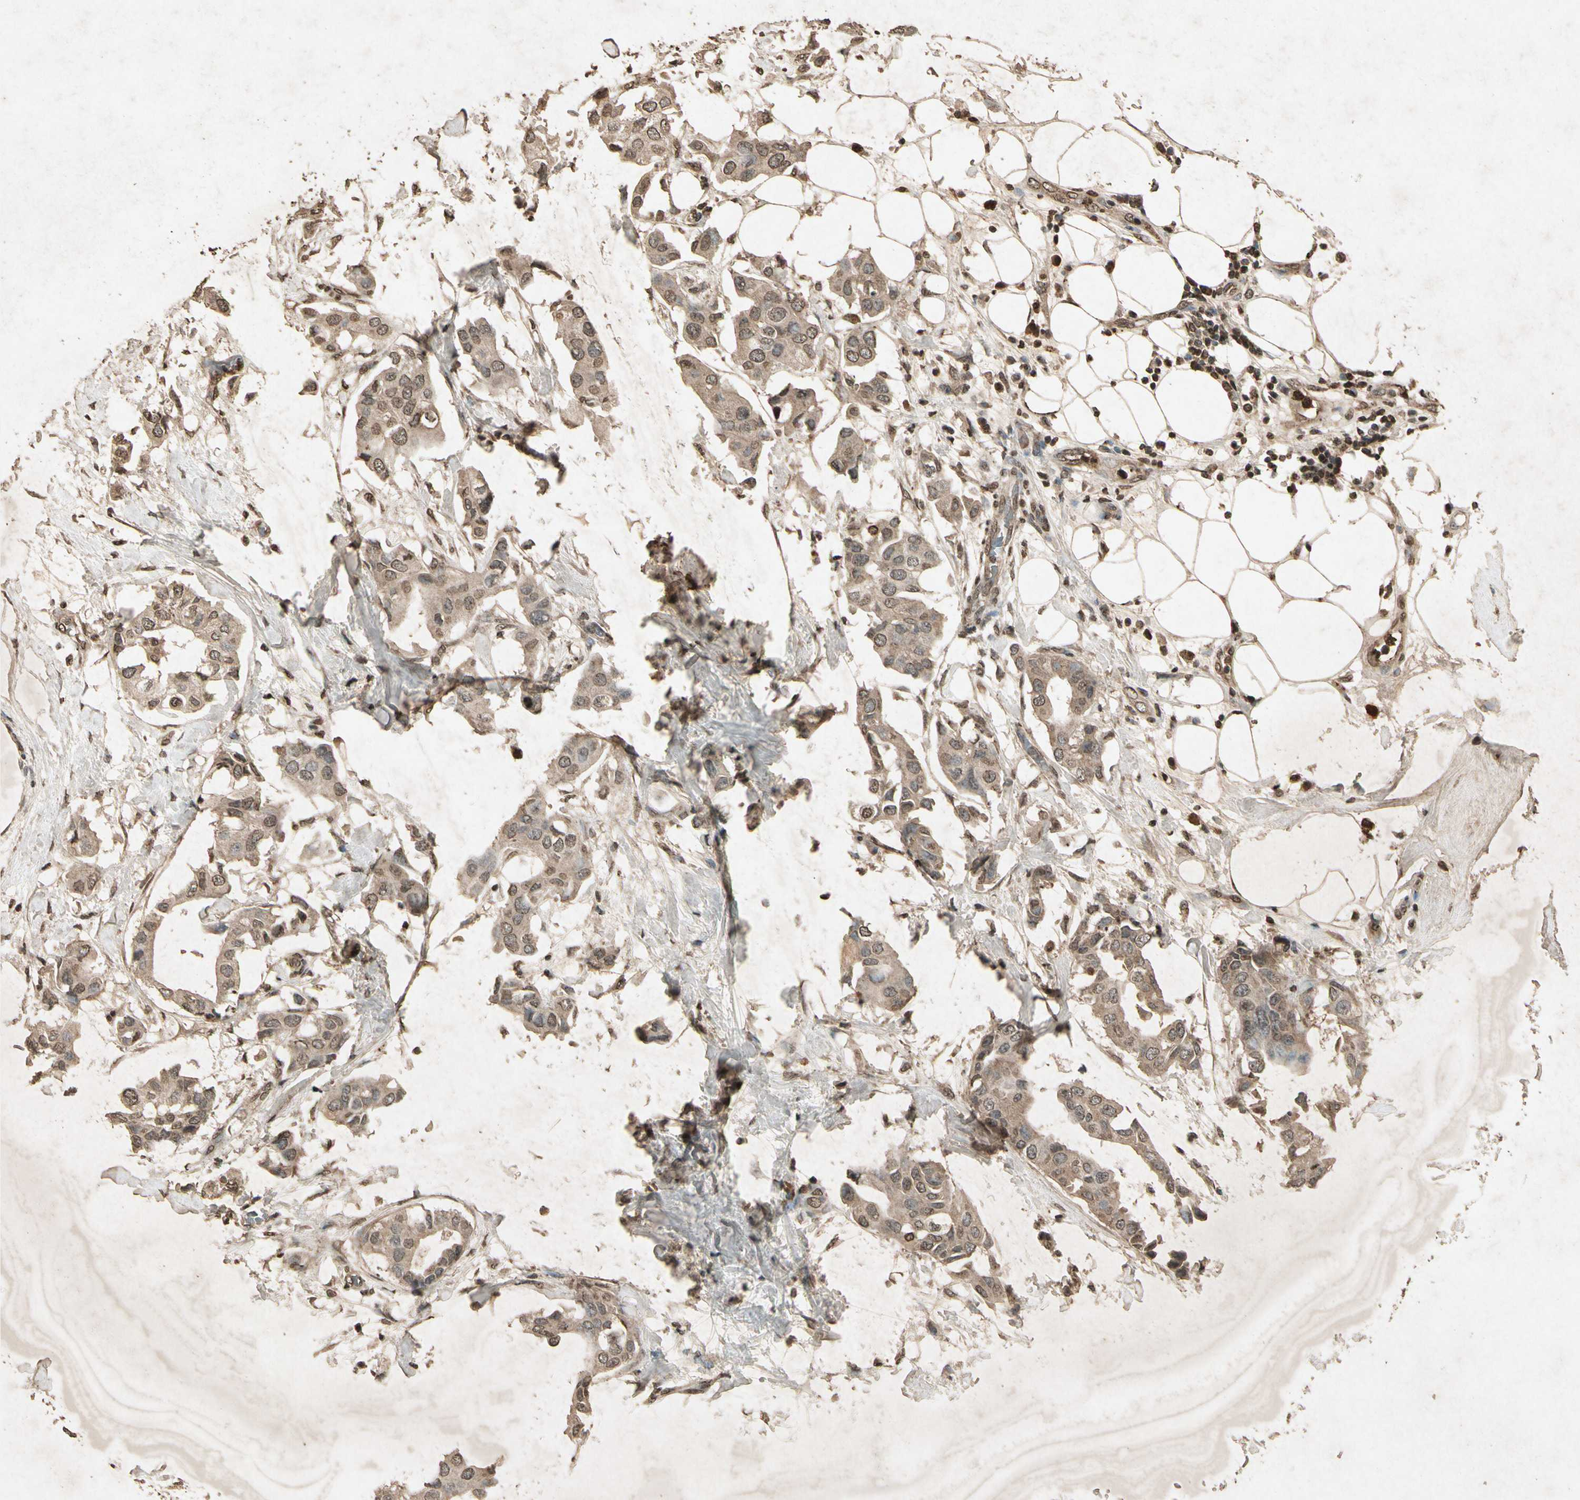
{"staining": {"intensity": "moderate", "quantity": ">75%", "location": "cytoplasmic/membranous,nuclear"}, "tissue": "breast cancer", "cell_type": "Tumor cells", "image_type": "cancer", "snomed": [{"axis": "morphology", "description": "Duct carcinoma"}, {"axis": "topography", "description": "Breast"}], "caption": "High-power microscopy captured an immunohistochemistry (IHC) histopathology image of breast intraductal carcinoma, revealing moderate cytoplasmic/membranous and nuclear expression in approximately >75% of tumor cells. The staining was performed using DAB to visualize the protein expression in brown, while the nuclei were stained in blue with hematoxylin (Magnification: 20x).", "gene": "GC", "patient": {"sex": "female", "age": 40}}